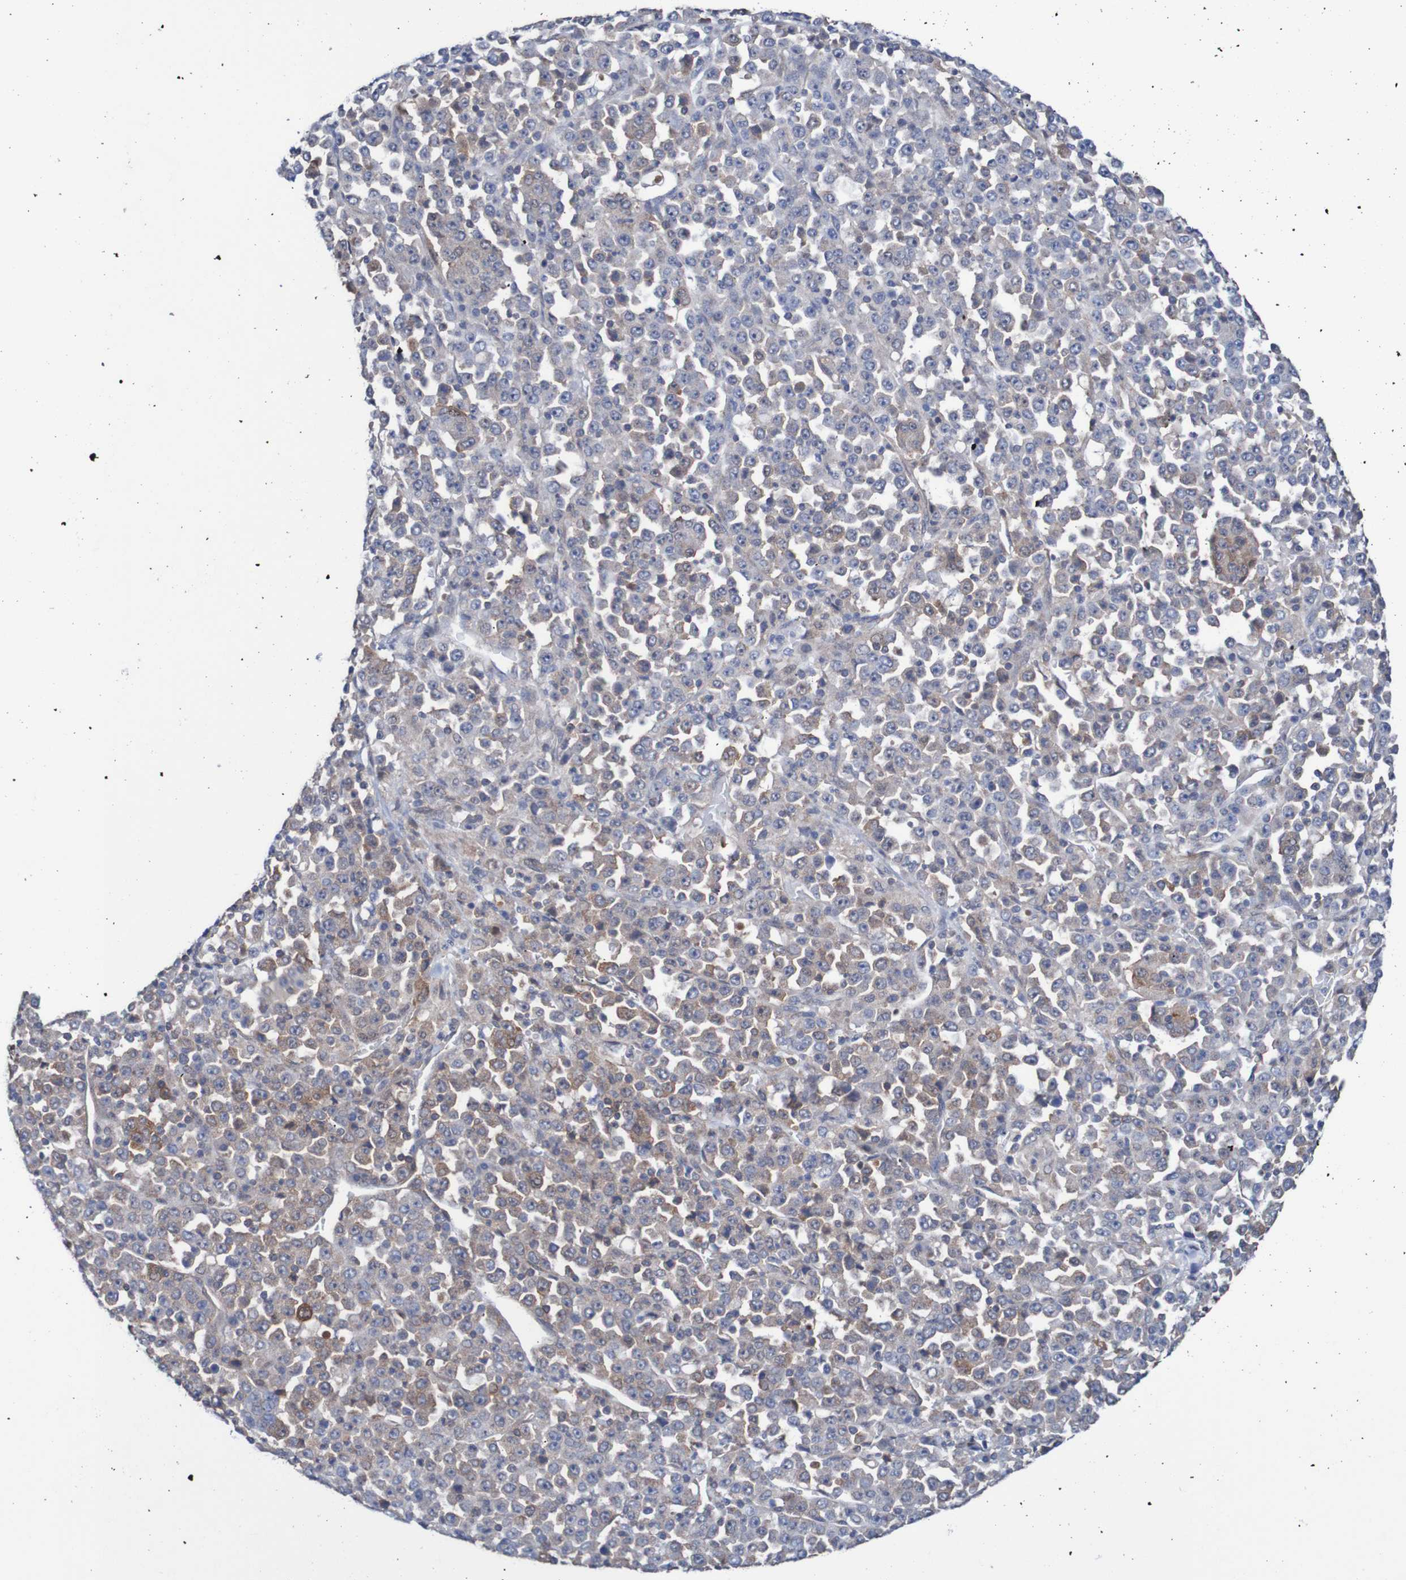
{"staining": {"intensity": "weak", "quantity": "<25%", "location": "cytoplasmic/membranous"}, "tissue": "stomach cancer", "cell_type": "Tumor cells", "image_type": "cancer", "snomed": [{"axis": "morphology", "description": "Normal tissue, NOS"}, {"axis": "morphology", "description": "Adenocarcinoma, NOS"}, {"axis": "topography", "description": "Stomach, upper"}, {"axis": "topography", "description": "Stomach"}], "caption": "IHC photomicrograph of neoplastic tissue: adenocarcinoma (stomach) stained with DAB (3,3'-diaminobenzidine) reveals no significant protein positivity in tumor cells.", "gene": "RIGI", "patient": {"sex": "male", "age": 59}}